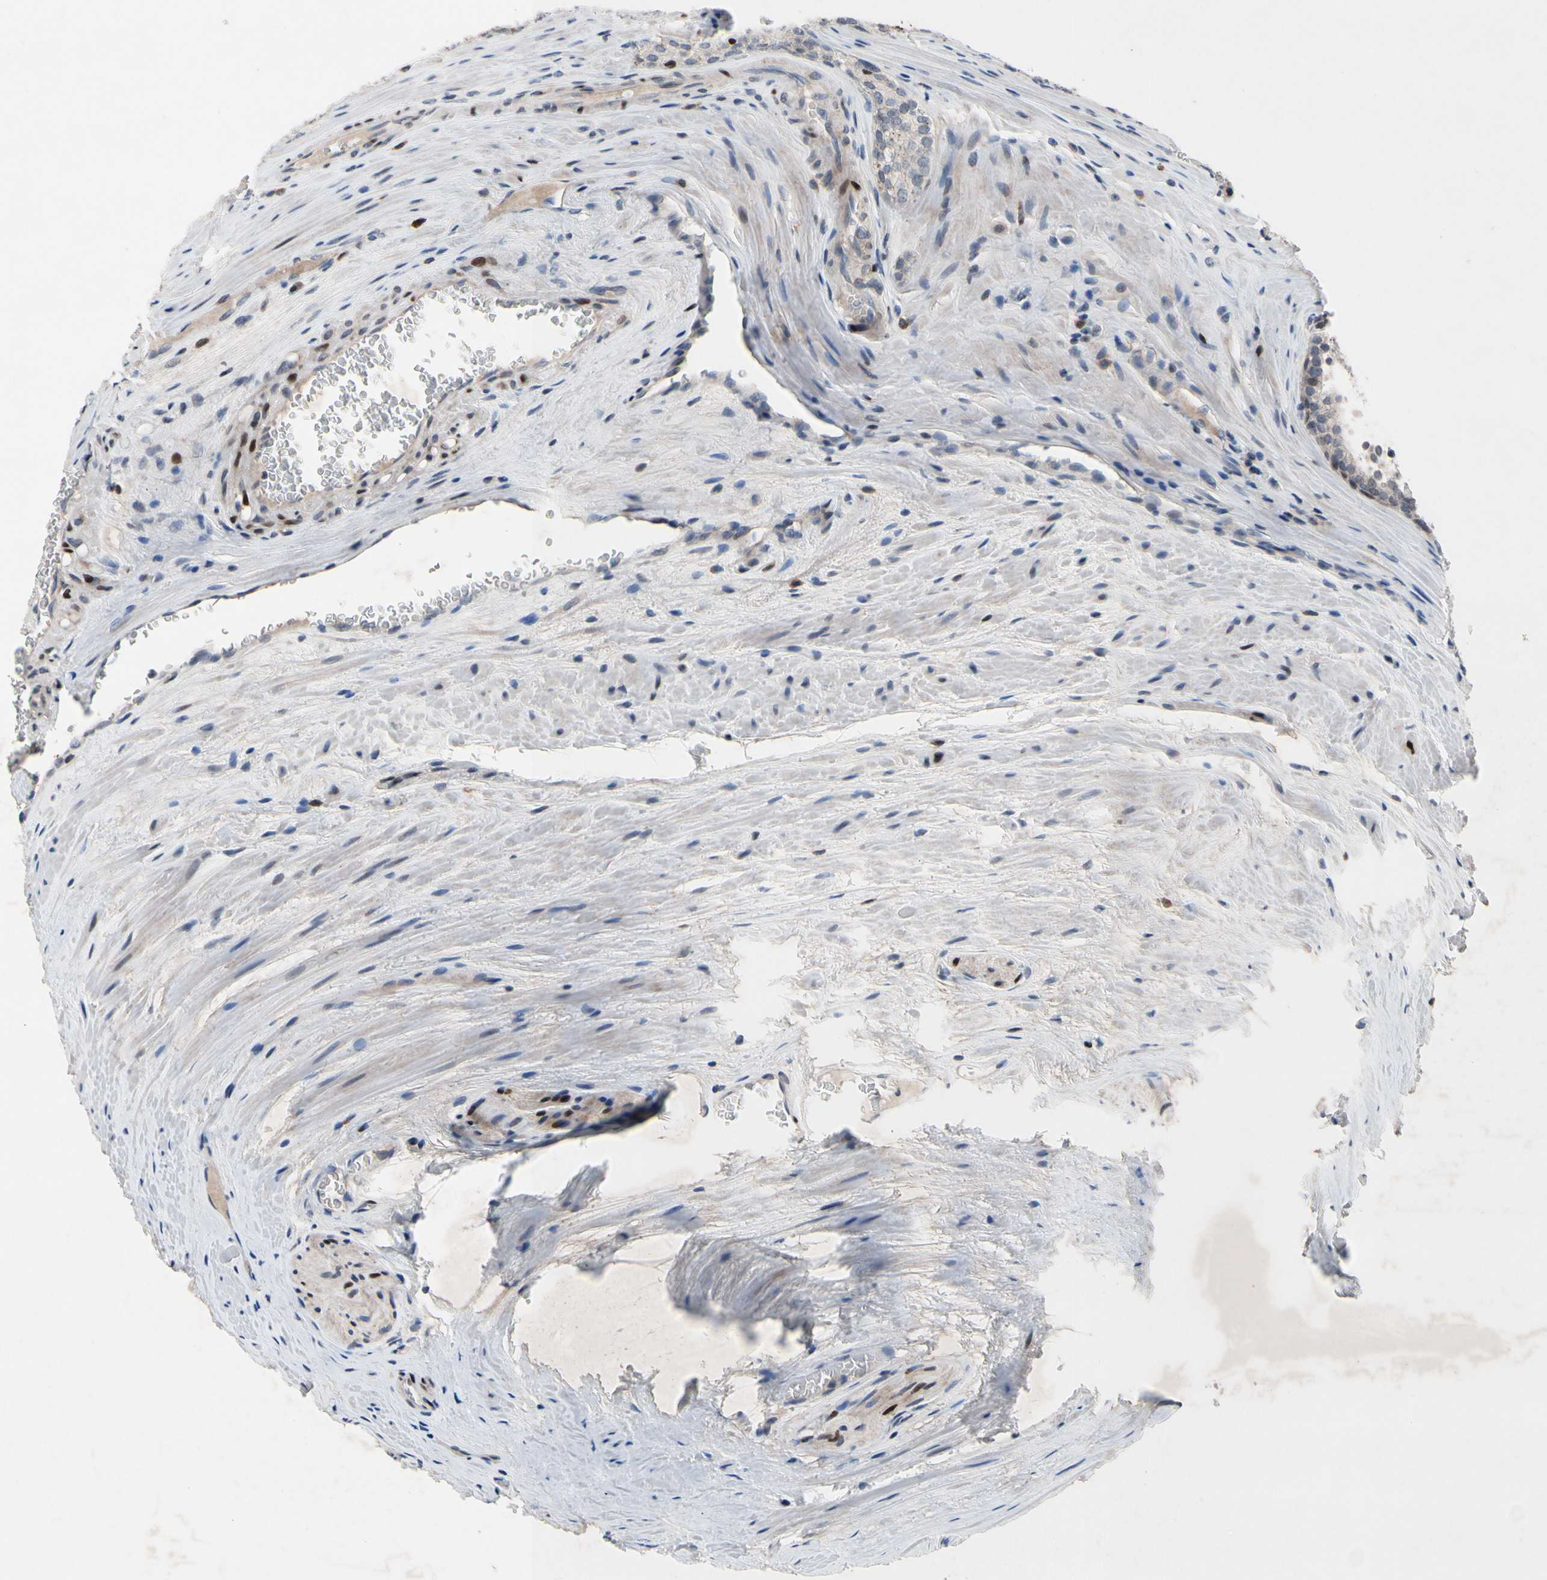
{"staining": {"intensity": "weak", "quantity": "<25%", "location": "cytoplasmic/membranous"}, "tissue": "prostate cancer", "cell_type": "Tumor cells", "image_type": "cancer", "snomed": [{"axis": "morphology", "description": "Adenocarcinoma, Low grade"}, {"axis": "topography", "description": "Prostate"}], "caption": "DAB (3,3'-diaminobenzidine) immunohistochemical staining of prostate cancer (adenocarcinoma (low-grade)) reveals no significant staining in tumor cells.", "gene": "MUTYH", "patient": {"sex": "male", "age": 60}}